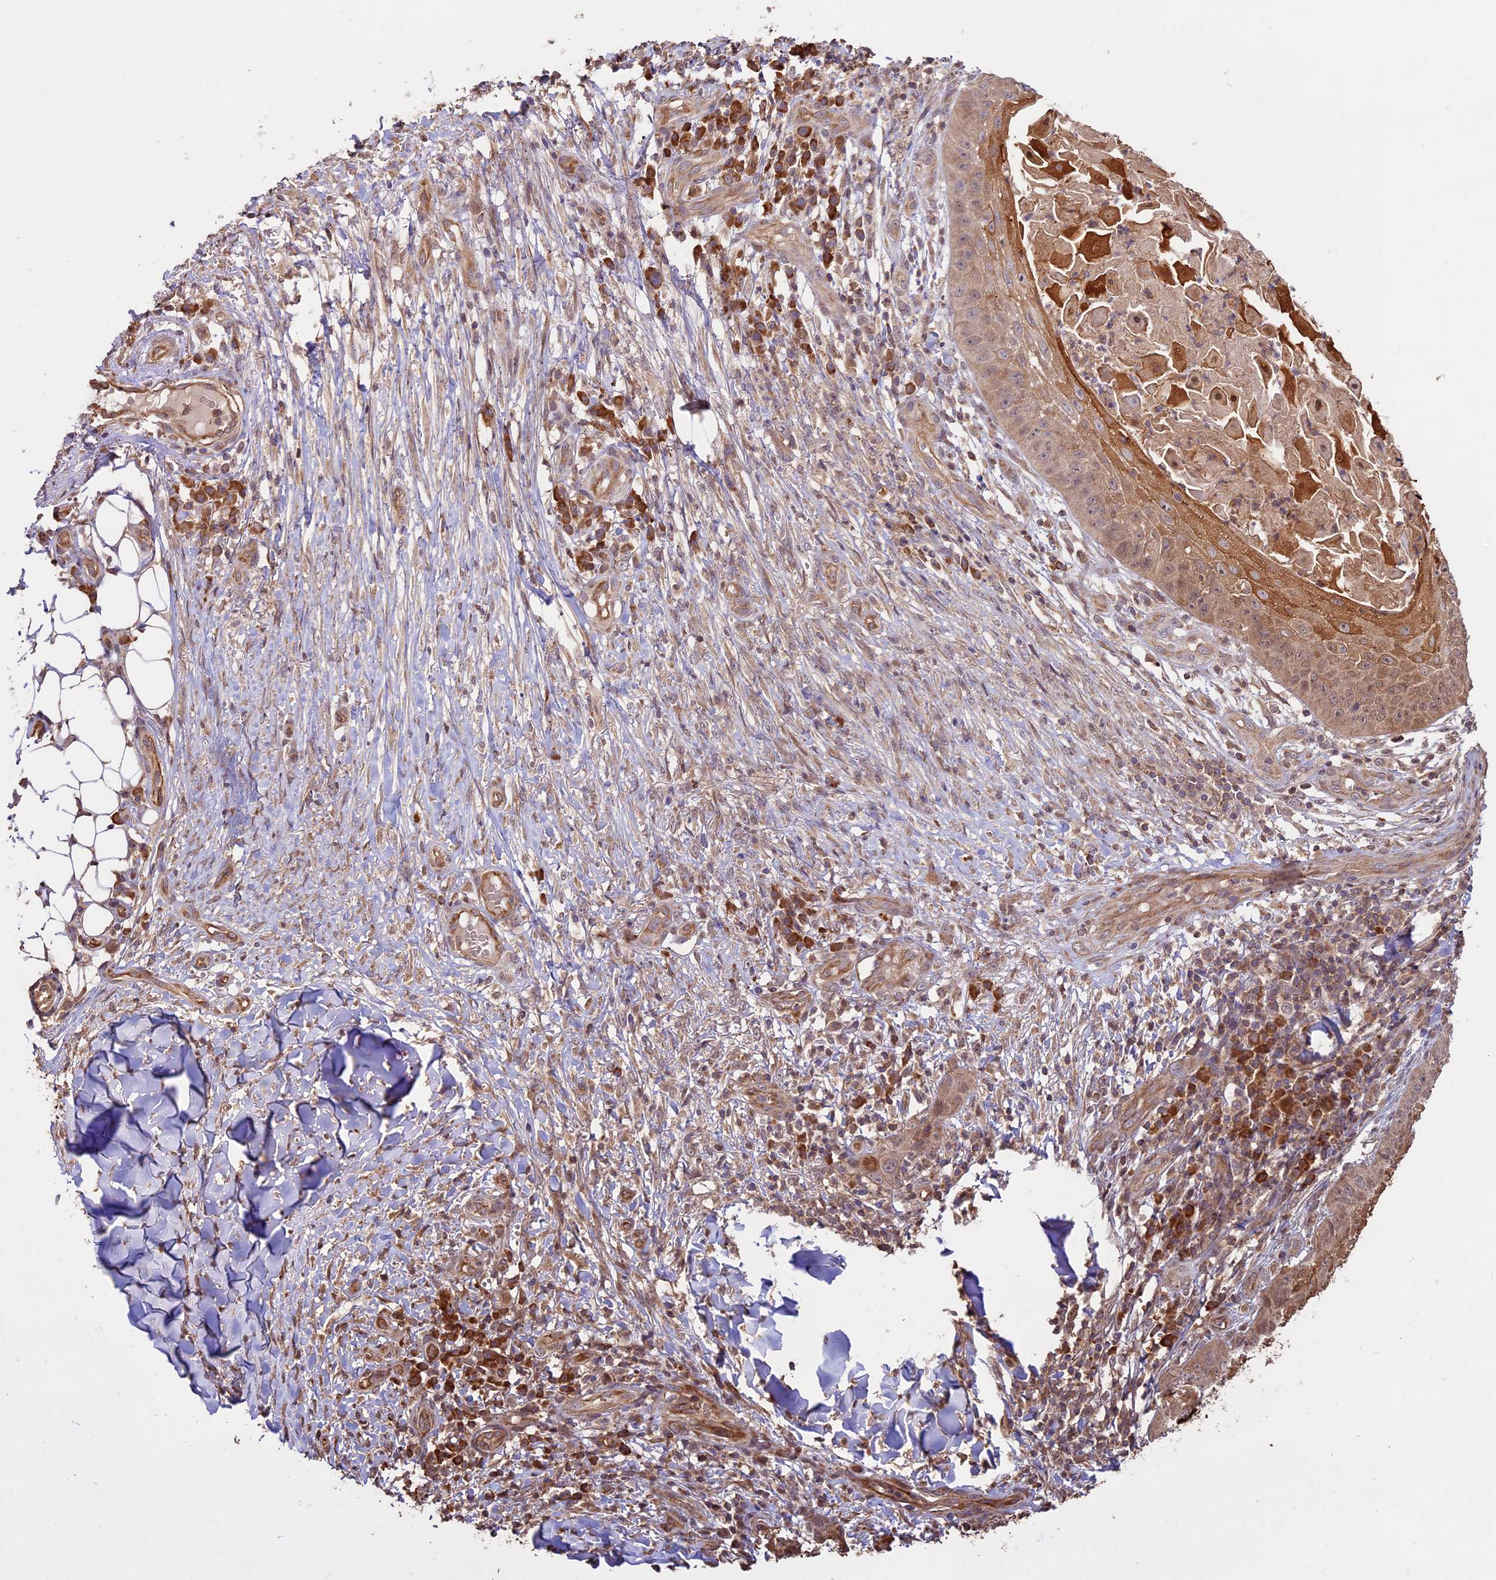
{"staining": {"intensity": "moderate", "quantity": "25%-75%", "location": "cytoplasmic/membranous"}, "tissue": "skin cancer", "cell_type": "Tumor cells", "image_type": "cancer", "snomed": [{"axis": "morphology", "description": "Squamous cell carcinoma, NOS"}, {"axis": "topography", "description": "Skin"}], "caption": "About 25%-75% of tumor cells in human skin cancer demonstrate moderate cytoplasmic/membranous protein expression as visualized by brown immunohistochemical staining.", "gene": "BCAS4", "patient": {"sex": "male", "age": 70}}